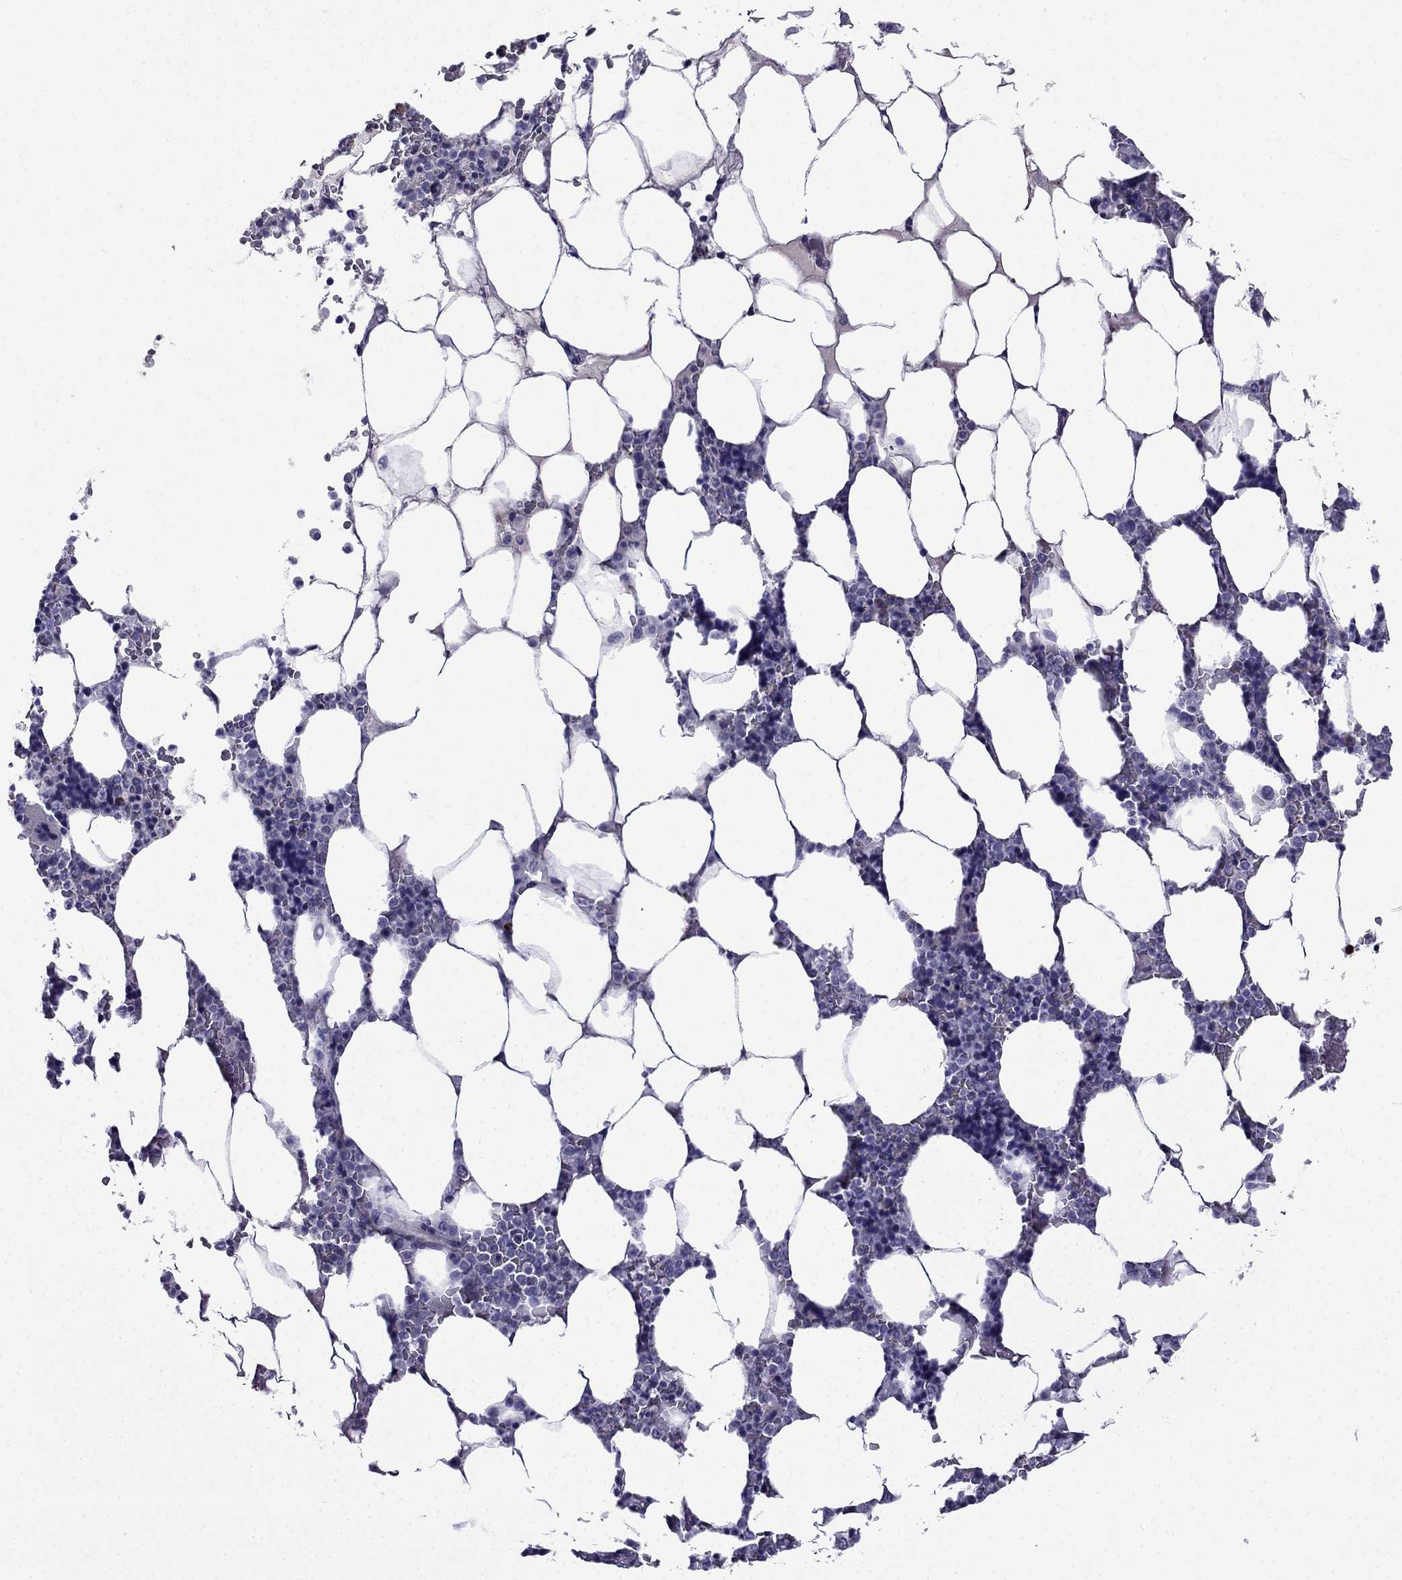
{"staining": {"intensity": "negative", "quantity": "none", "location": "none"}, "tissue": "bone marrow", "cell_type": "Hematopoietic cells", "image_type": "normal", "snomed": [{"axis": "morphology", "description": "Normal tissue, NOS"}, {"axis": "topography", "description": "Bone marrow"}], "caption": "Hematopoietic cells show no significant positivity in unremarkable bone marrow. (DAB (3,3'-diaminobenzidine) immunohistochemistry with hematoxylin counter stain).", "gene": "PI16", "patient": {"sex": "male", "age": 63}}